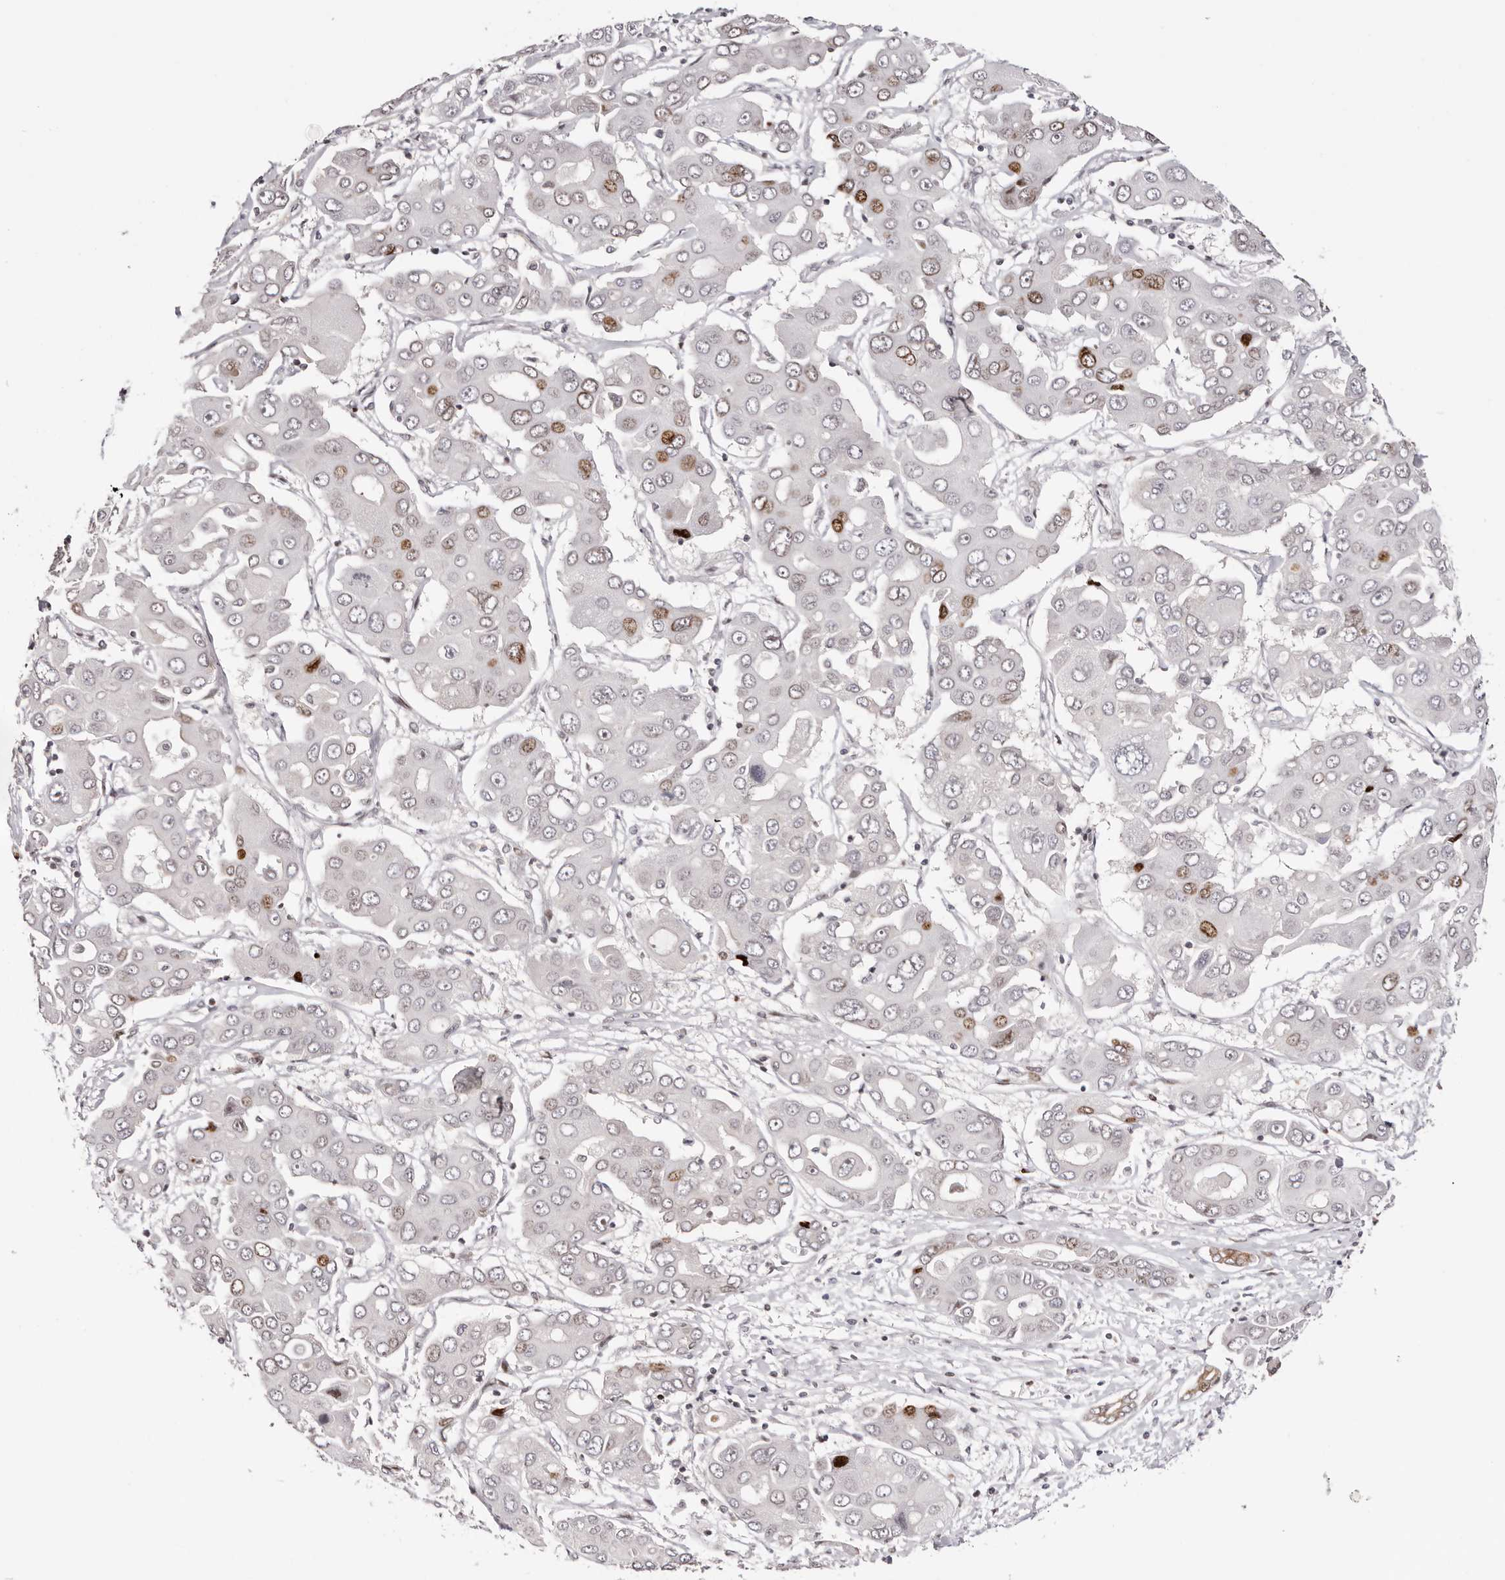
{"staining": {"intensity": "moderate", "quantity": "<25%", "location": "nuclear"}, "tissue": "liver cancer", "cell_type": "Tumor cells", "image_type": "cancer", "snomed": [{"axis": "morphology", "description": "Cholangiocarcinoma"}, {"axis": "topography", "description": "Liver"}], "caption": "This is a photomicrograph of immunohistochemistry staining of liver cancer, which shows moderate positivity in the nuclear of tumor cells.", "gene": "NUP153", "patient": {"sex": "male", "age": 67}}